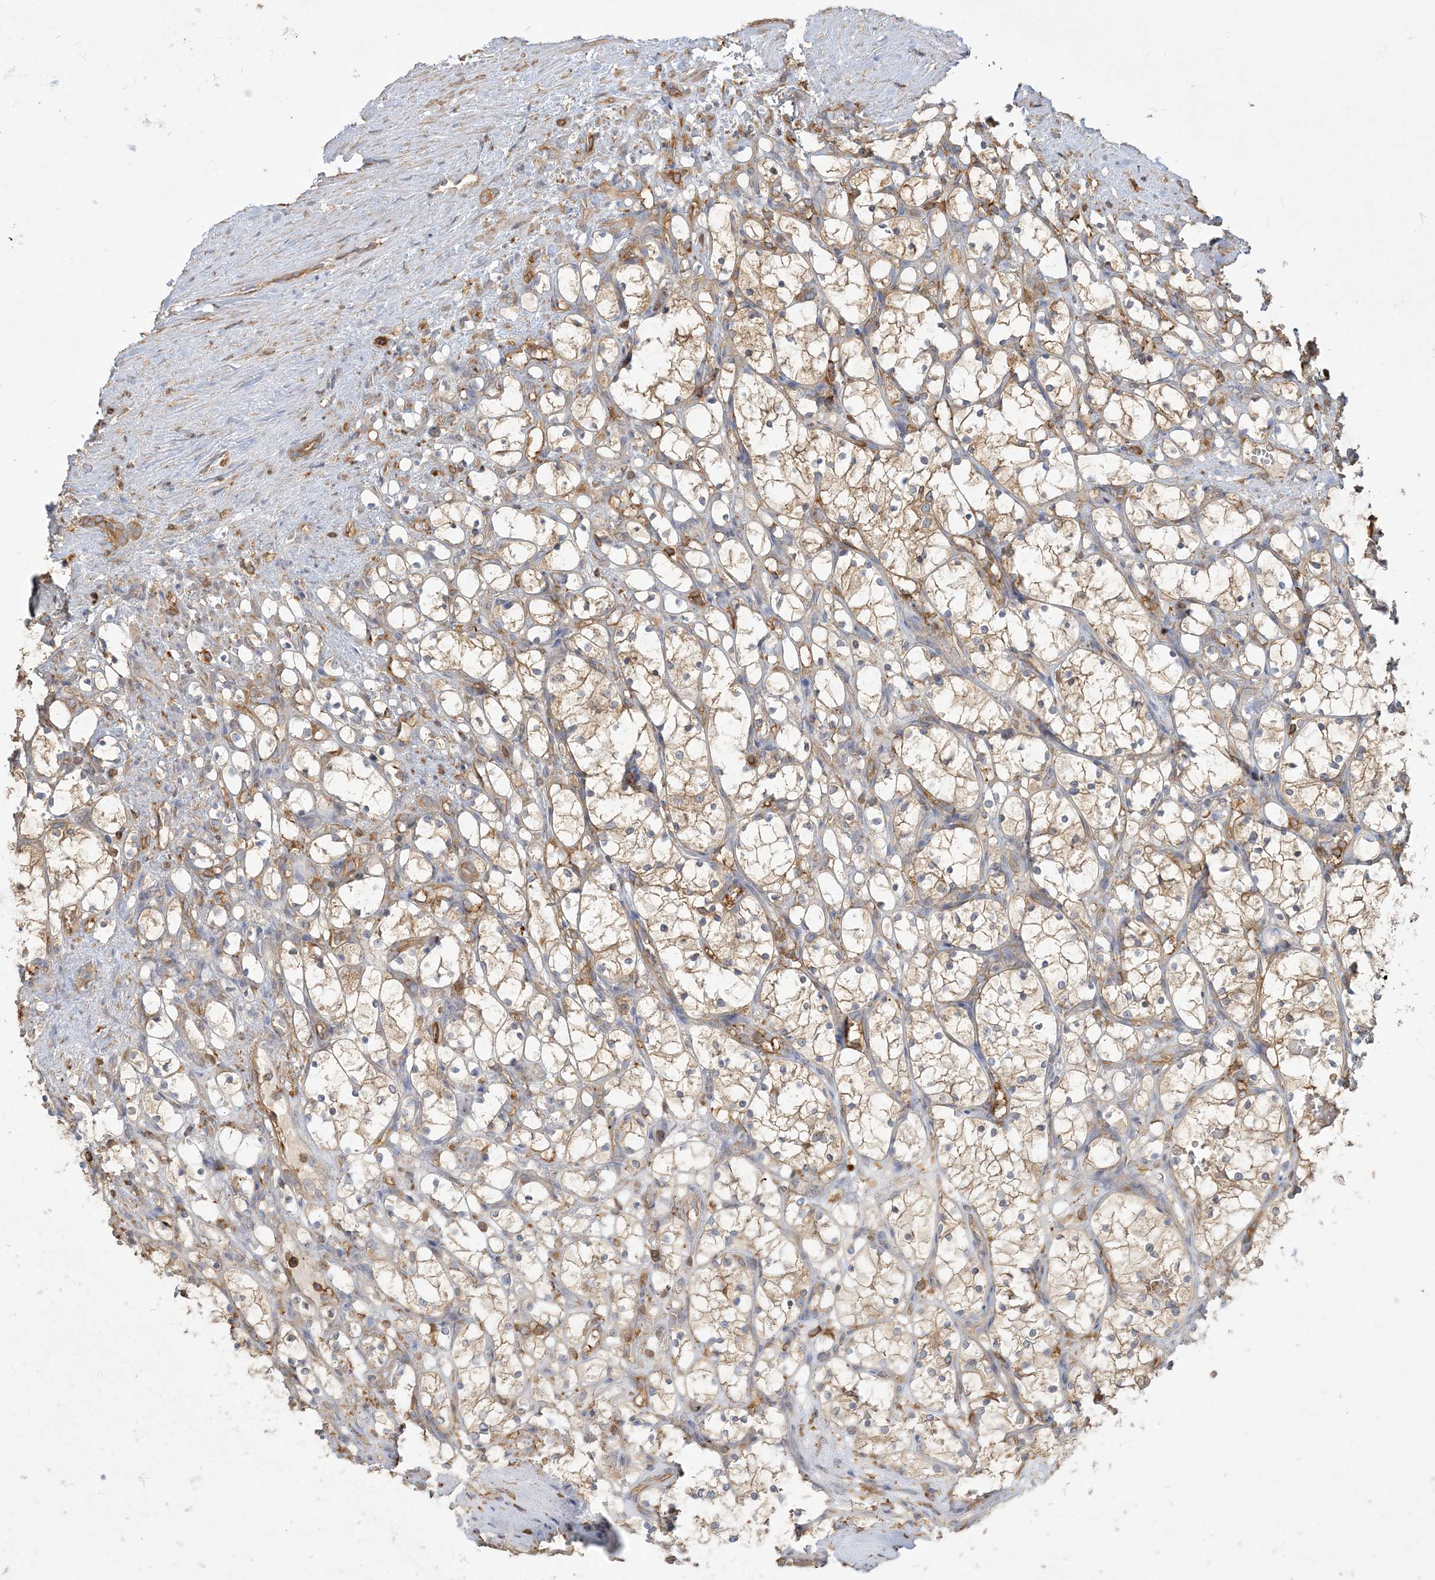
{"staining": {"intensity": "weak", "quantity": "25%-75%", "location": "cytoplasmic/membranous"}, "tissue": "renal cancer", "cell_type": "Tumor cells", "image_type": "cancer", "snomed": [{"axis": "morphology", "description": "Adenocarcinoma, NOS"}, {"axis": "topography", "description": "Kidney"}], "caption": "A micrograph showing weak cytoplasmic/membranous positivity in about 25%-75% of tumor cells in renal cancer (adenocarcinoma), as visualized by brown immunohistochemical staining.", "gene": "ANKS1A", "patient": {"sex": "female", "age": 69}}